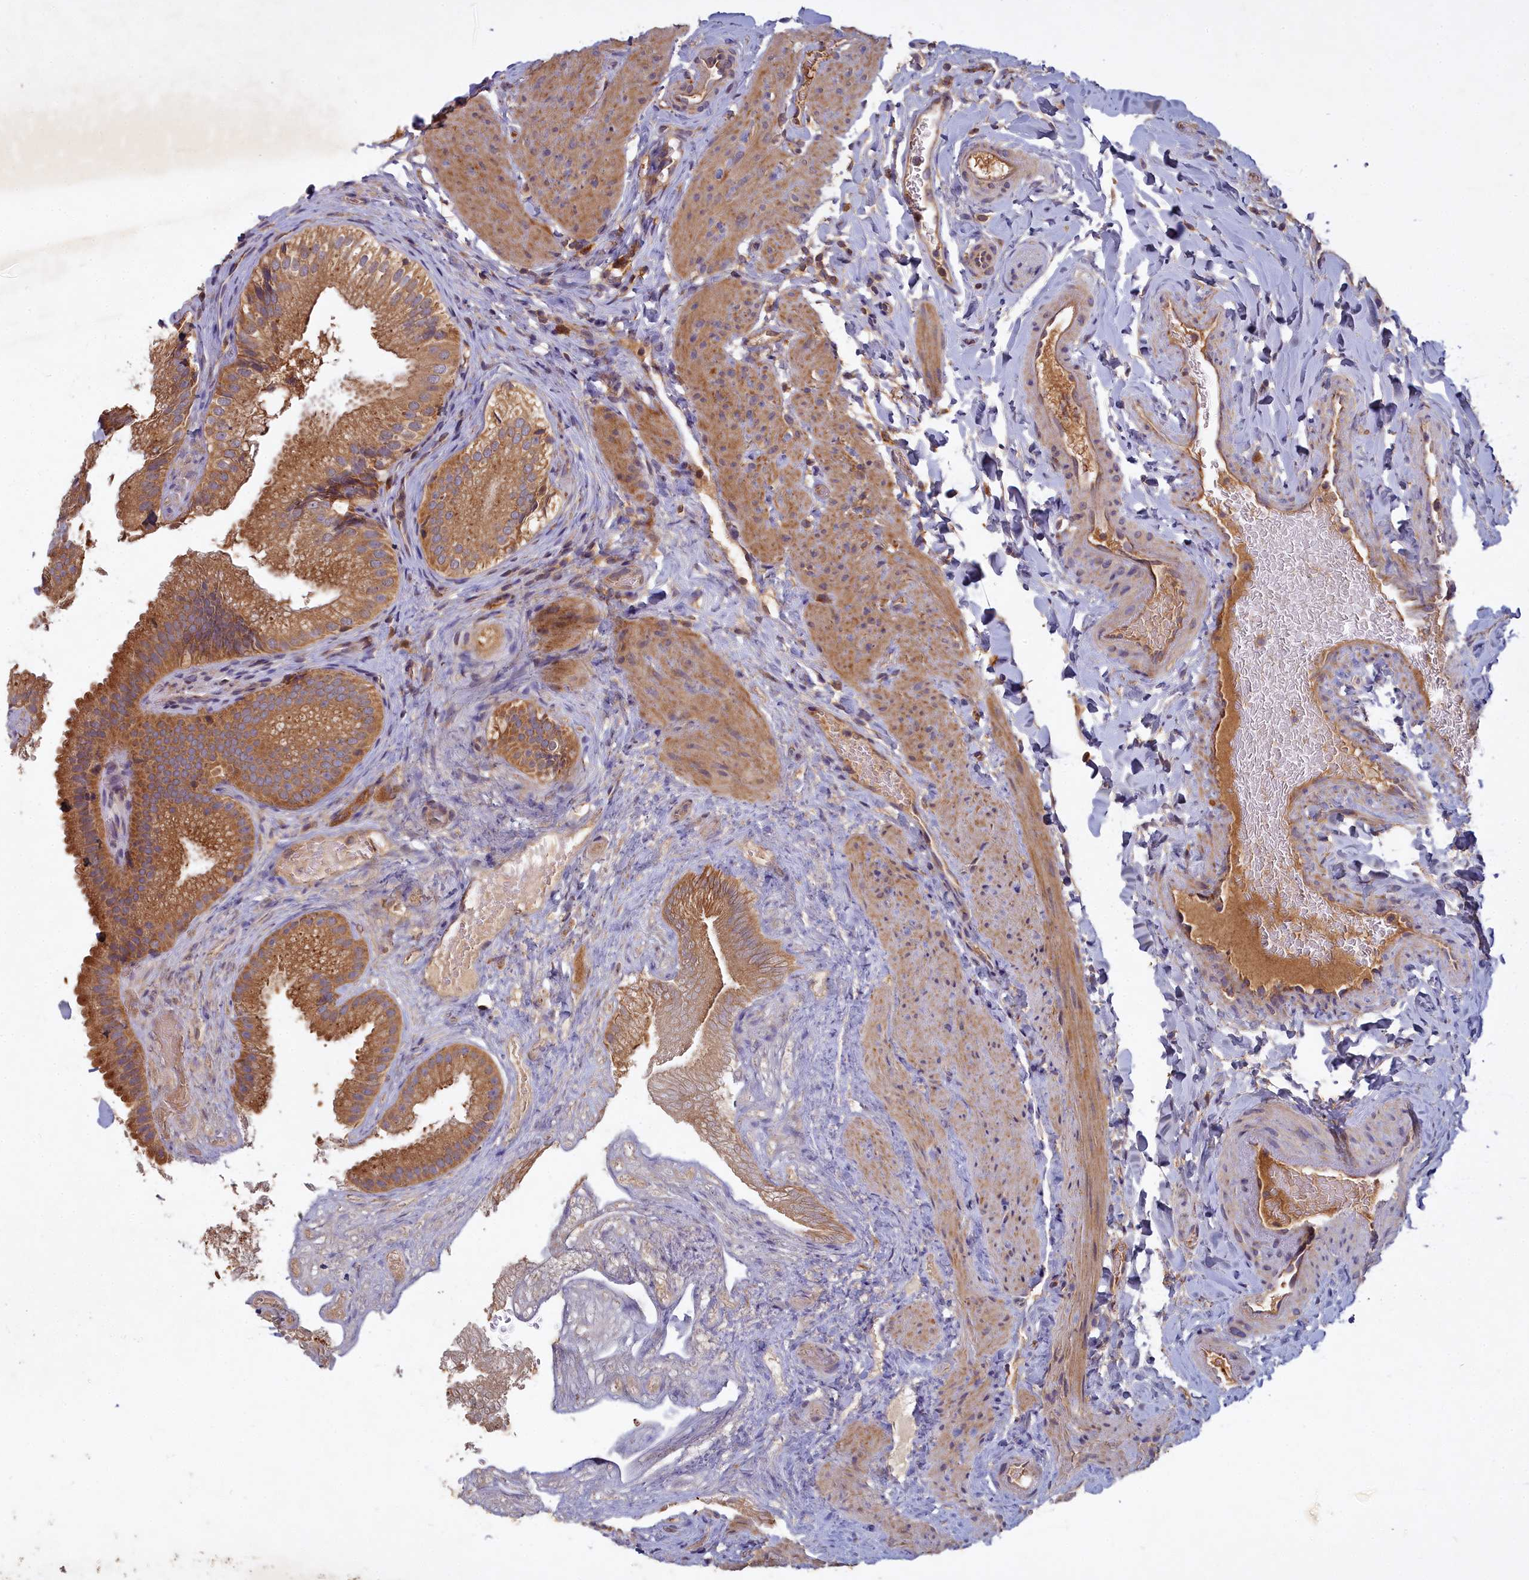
{"staining": {"intensity": "moderate", "quantity": ">75%", "location": "cytoplasmic/membranous"}, "tissue": "gallbladder", "cell_type": "Glandular cells", "image_type": "normal", "snomed": [{"axis": "morphology", "description": "Normal tissue, NOS"}, {"axis": "topography", "description": "Gallbladder"}], "caption": "DAB (3,3'-diaminobenzidine) immunohistochemical staining of unremarkable human gallbladder reveals moderate cytoplasmic/membranous protein positivity in approximately >75% of glandular cells. The protein is stained brown, and the nuclei are stained in blue (DAB IHC with brightfield microscopy, high magnification).", "gene": "CCDC167", "patient": {"sex": "female", "age": 30}}